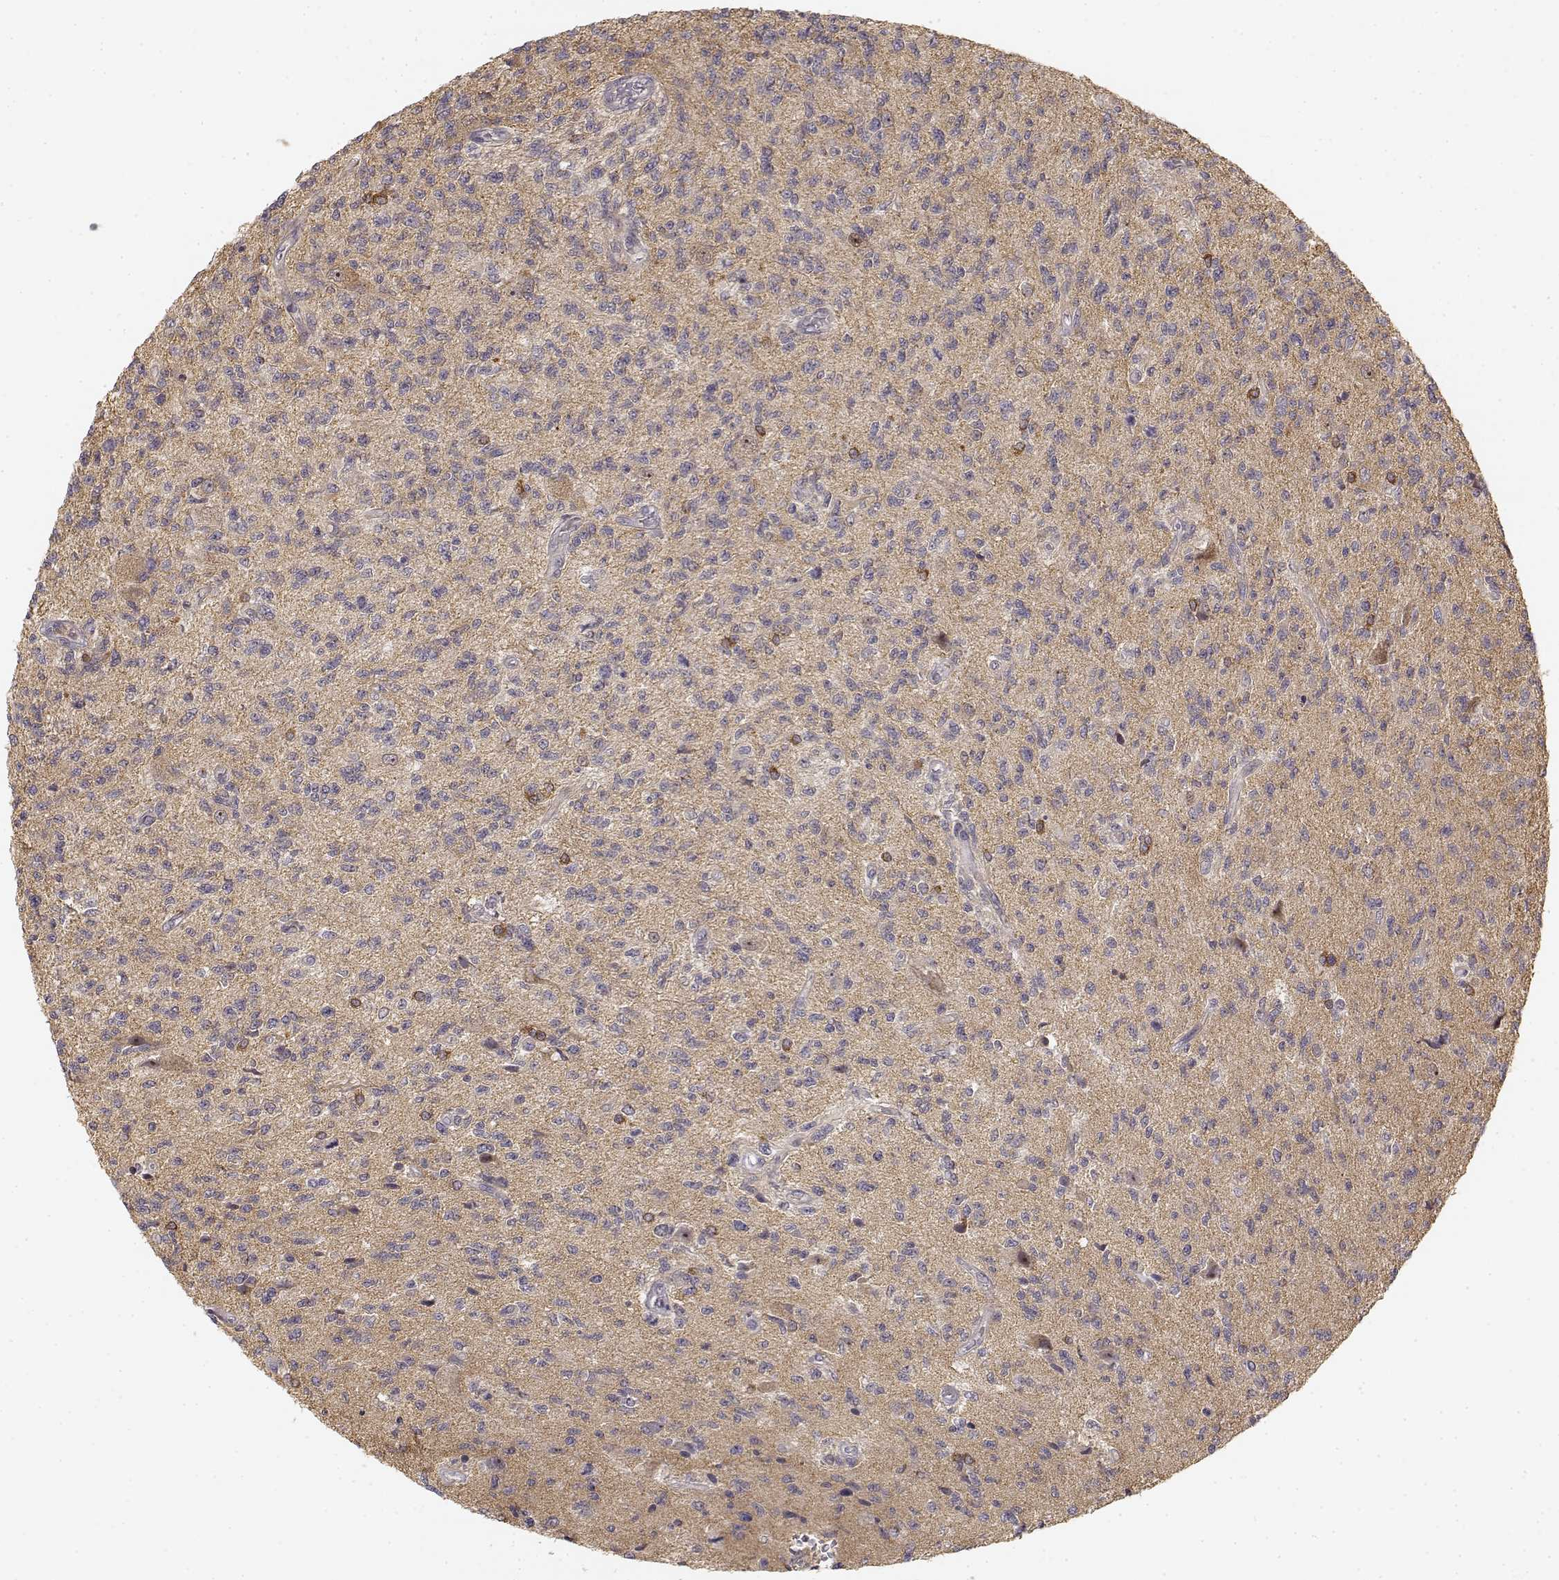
{"staining": {"intensity": "weak", "quantity": ">75%", "location": "cytoplasmic/membranous"}, "tissue": "glioma", "cell_type": "Tumor cells", "image_type": "cancer", "snomed": [{"axis": "morphology", "description": "Glioma, malignant, High grade"}, {"axis": "topography", "description": "Brain"}], "caption": "Approximately >75% of tumor cells in high-grade glioma (malignant) demonstrate weak cytoplasmic/membranous protein expression as visualized by brown immunohistochemical staining.", "gene": "MED12L", "patient": {"sex": "male", "age": 56}}